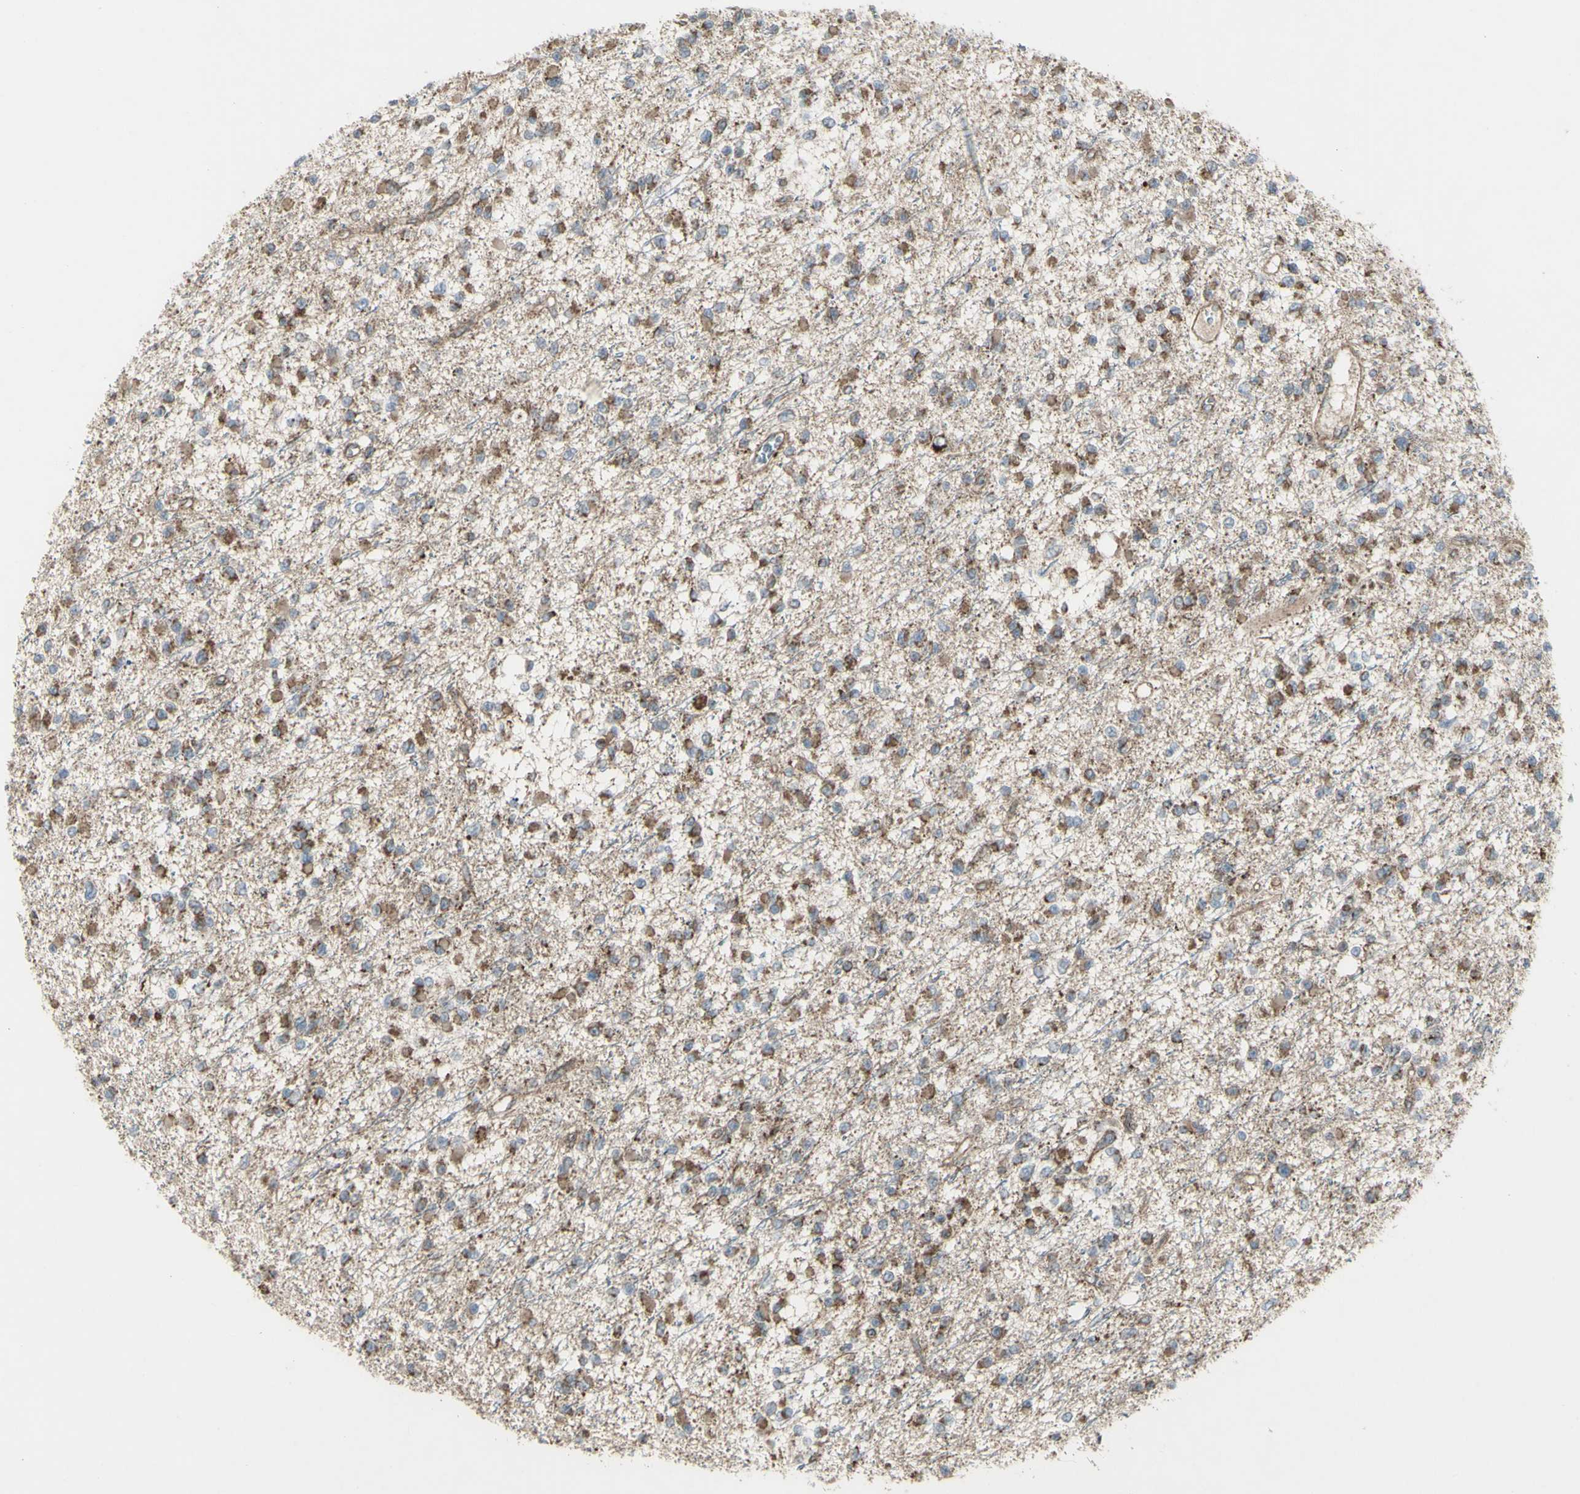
{"staining": {"intensity": "strong", "quantity": "25%-75%", "location": "cytoplasmic/membranous"}, "tissue": "glioma", "cell_type": "Tumor cells", "image_type": "cancer", "snomed": [{"axis": "morphology", "description": "Glioma, malignant, Low grade"}, {"axis": "topography", "description": "Brain"}], "caption": "Malignant glioma (low-grade) stained for a protein (brown) displays strong cytoplasmic/membranous positive positivity in about 25%-75% of tumor cells.", "gene": "CYB5R1", "patient": {"sex": "female", "age": 22}}